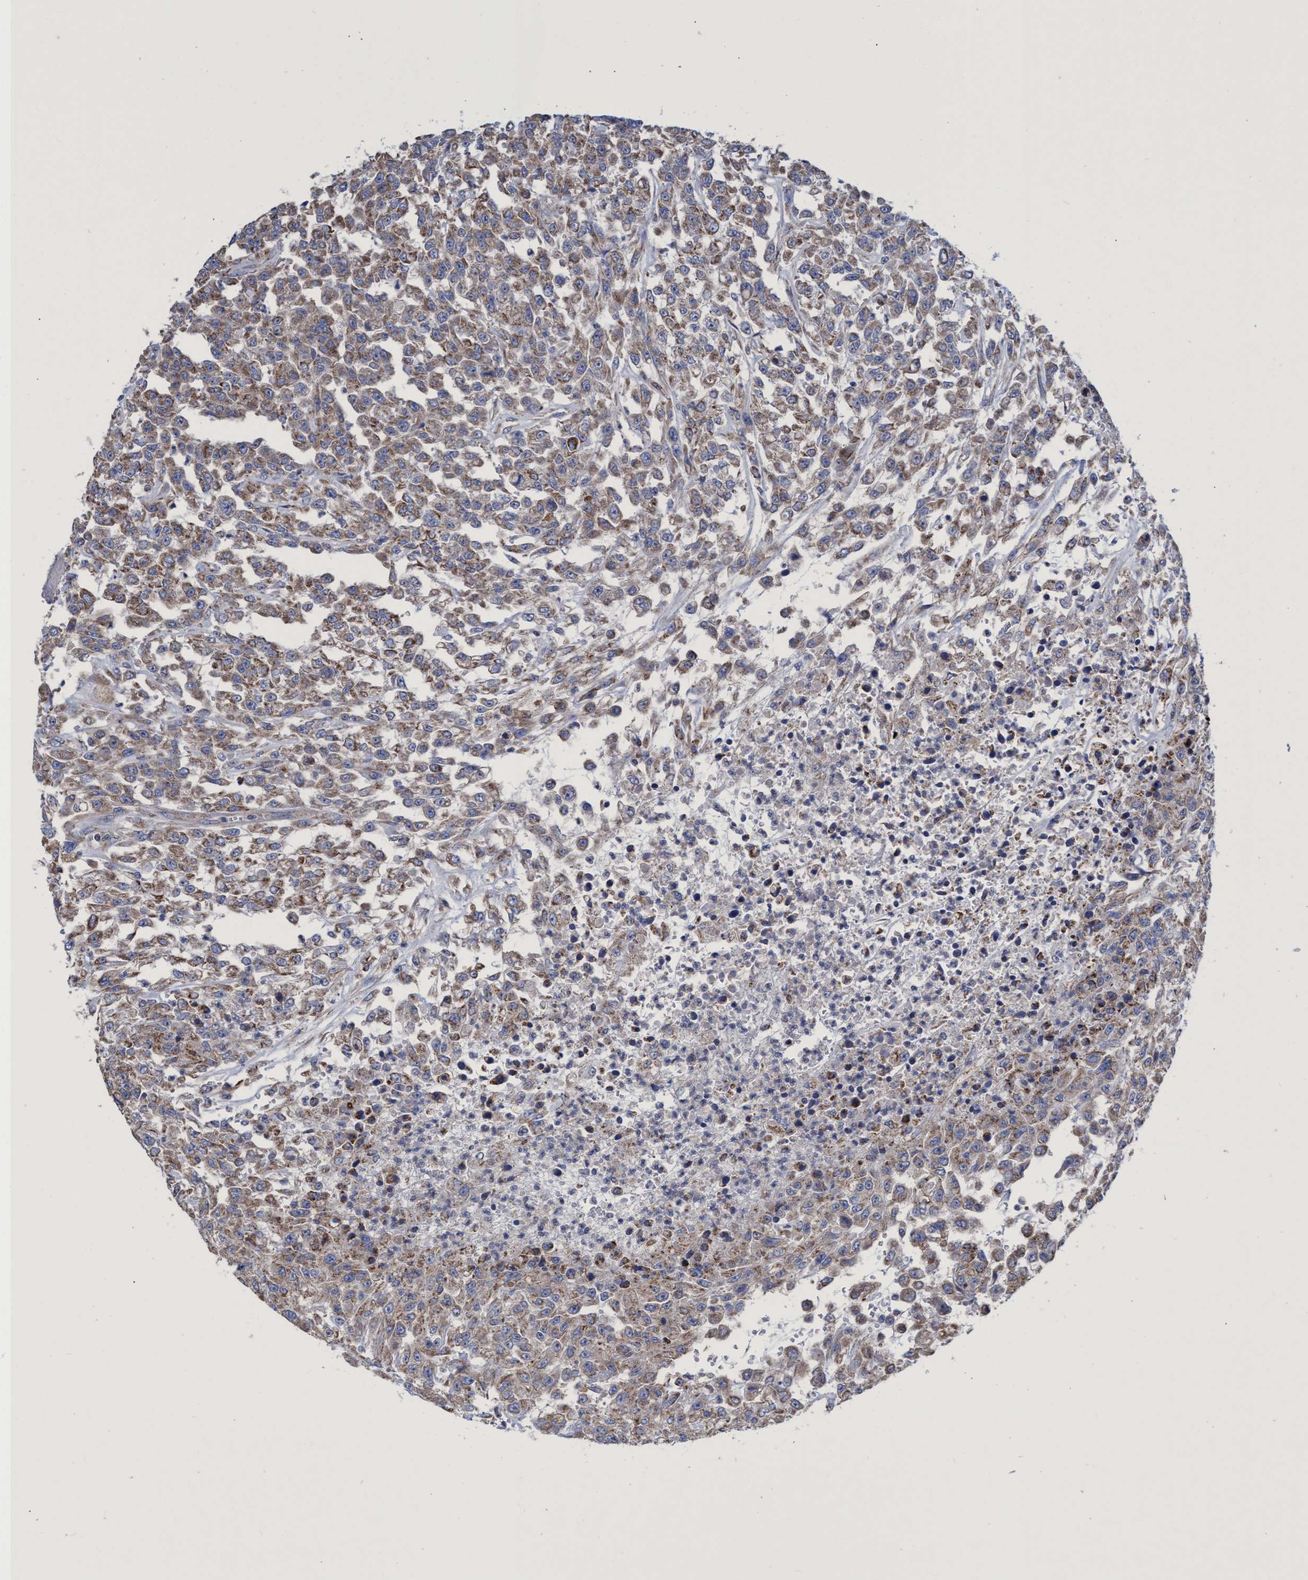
{"staining": {"intensity": "moderate", "quantity": ">75%", "location": "cytoplasmic/membranous"}, "tissue": "urothelial cancer", "cell_type": "Tumor cells", "image_type": "cancer", "snomed": [{"axis": "morphology", "description": "Urothelial carcinoma, High grade"}, {"axis": "topography", "description": "Urinary bladder"}], "caption": "Immunohistochemistry (IHC) staining of high-grade urothelial carcinoma, which reveals medium levels of moderate cytoplasmic/membranous positivity in about >75% of tumor cells indicating moderate cytoplasmic/membranous protein staining. The staining was performed using DAB (brown) for protein detection and nuclei were counterstained in hematoxylin (blue).", "gene": "ZNF750", "patient": {"sex": "male", "age": 46}}